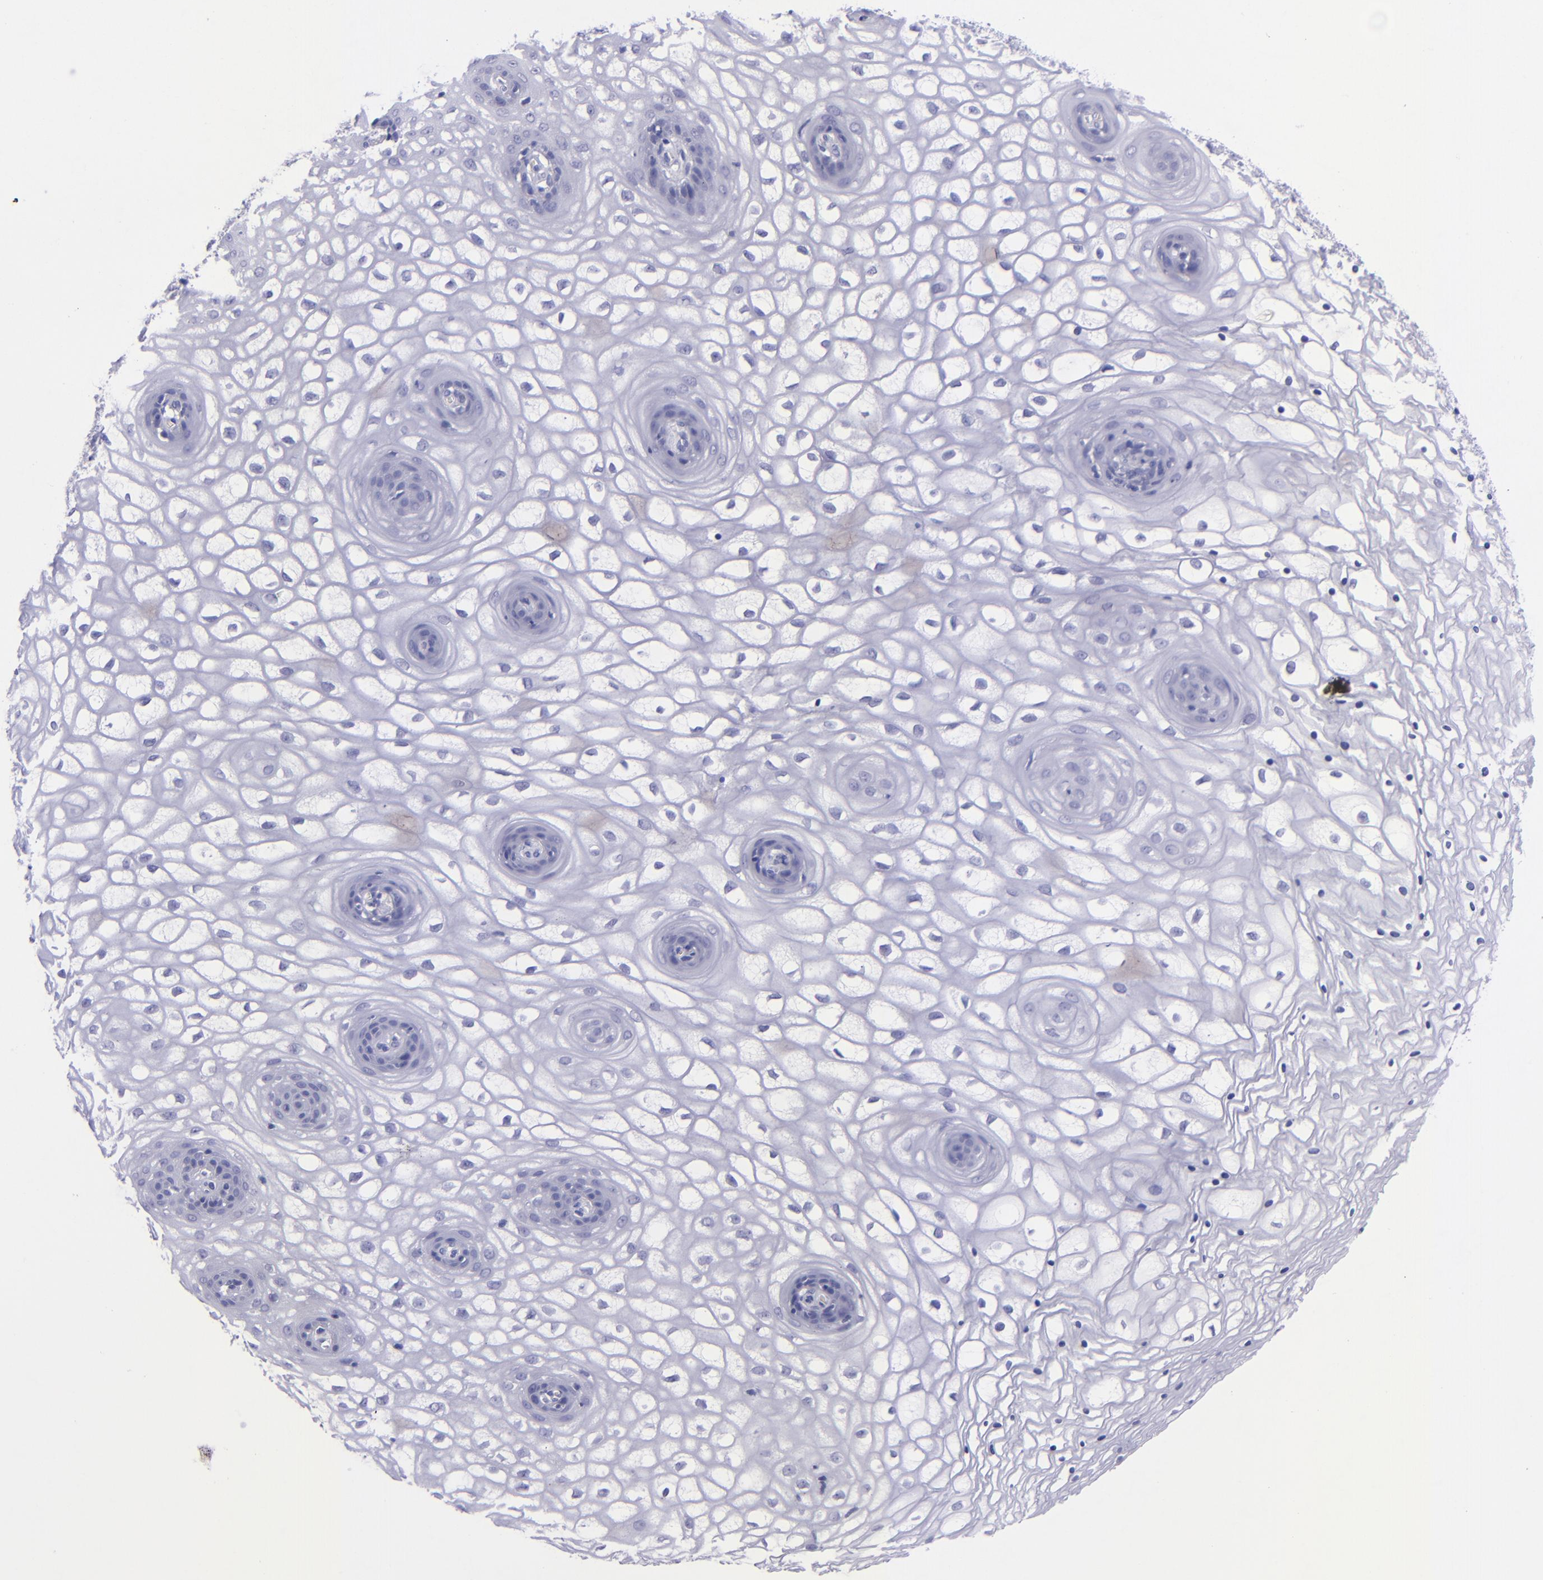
{"staining": {"intensity": "negative", "quantity": "none", "location": "none"}, "tissue": "vagina", "cell_type": "Squamous epithelial cells", "image_type": "normal", "snomed": [{"axis": "morphology", "description": "Normal tissue, NOS"}, {"axis": "topography", "description": "Vagina"}], "caption": "There is no significant positivity in squamous epithelial cells of vagina. Brightfield microscopy of IHC stained with DAB (3,3'-diaminobenzidine) (brown) and hematoxylin (blue), captured at high magnification.", "gene": "POU2F2", "patient": {"sex": "female", "age": 34}}